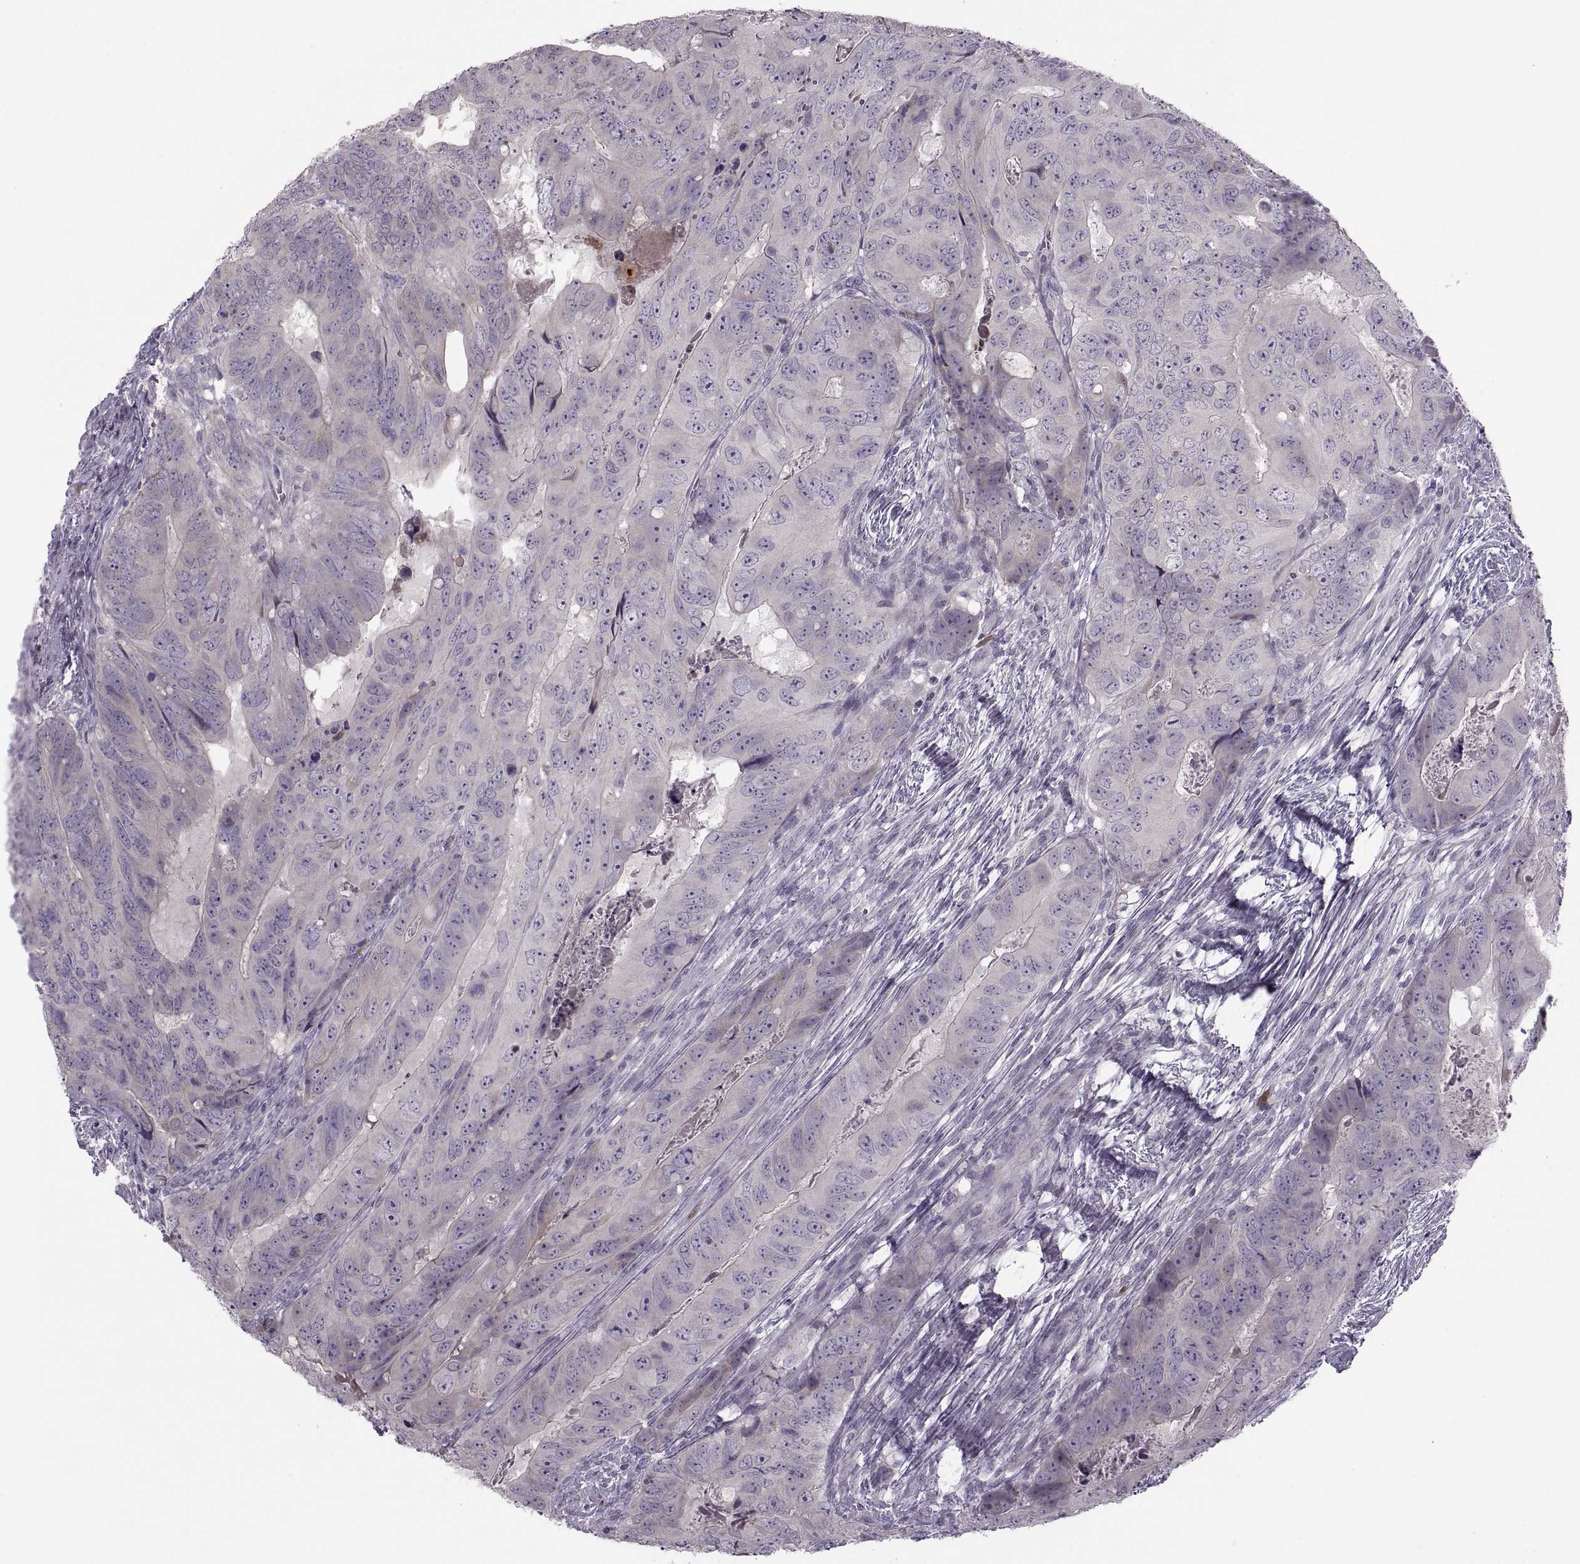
{"staining": {"intensity": "negative", "quantity": "none", "location": "none"}, "tissue": "colorectal cancer", "cell_type": "Tumor cells", "image_type": "cancer", "snomed": [{"axis": "morphology", "description": "Adenocarcinoma, NOS"}, {"axis": "topography", "description": "Colon"}], "caption": "Immunohistochemical staining of human colorectal cancer shows no significant staining in tumor cells. (Stains: DAB immunohistochemistry (IHC) with hematoxylin counter stain, Microscopy: brightfield microscopy at high magnification).", "gene": "H2AP", "patient": {"sex": "male", "age": 79}}